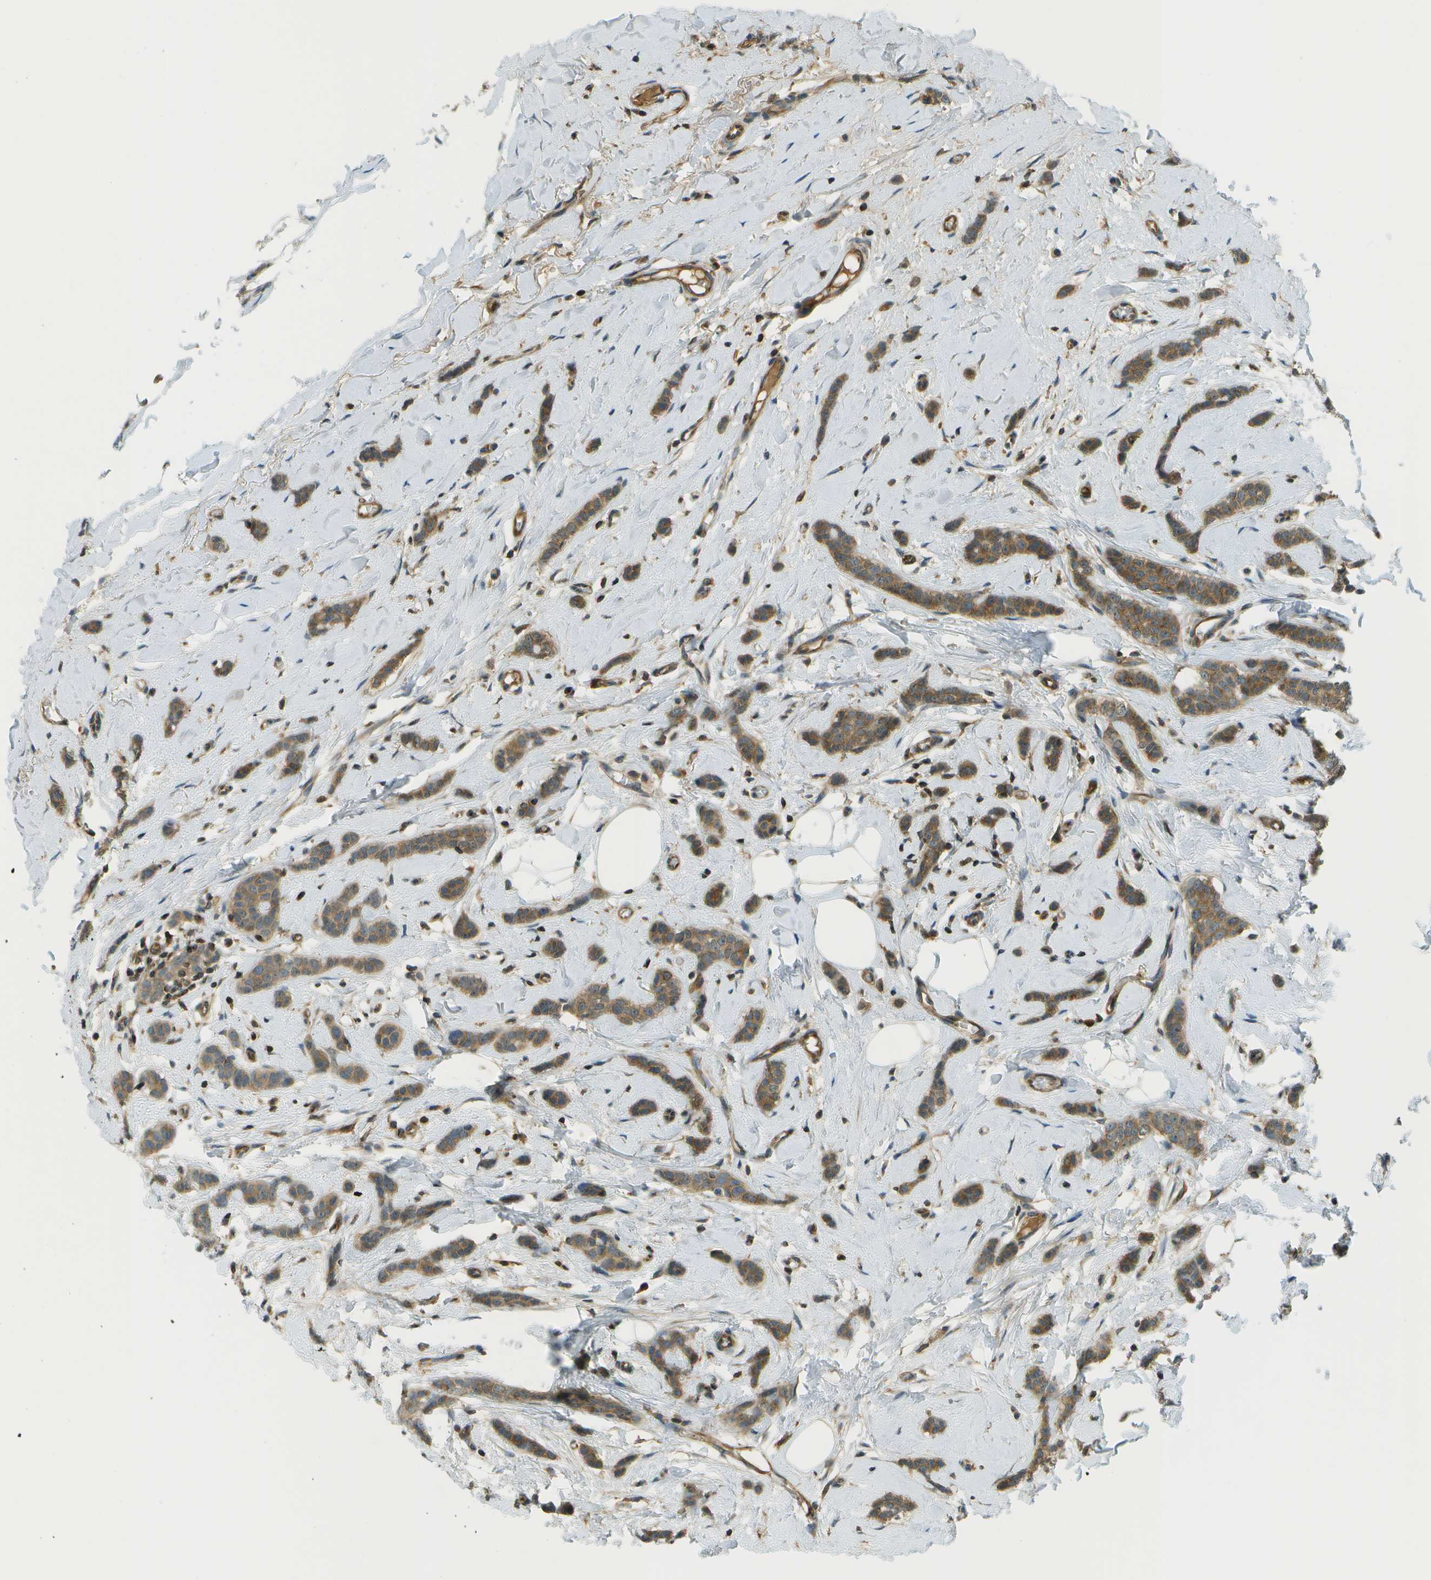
{"staining": {"intensity": "moderate", "quantity": ">75%", "location": "cytoplasmic/membranous"}, "tissue": "breast cancer", "cell_type": "Tumor cells", "image_type": "cancer", "snomed": [{"axis": "morphology", "description": "Lobular carcinoma"}, {"axis": "topography", "description": "Skin"}, {"axis": "topography", "description": "Breast"}], "caption": "Immunohistochemistry (IHC) of breast cancer reveals medium levels of moderate cytoplasmic/membranous expression in about >75% of tumor cells.", "gene": "TMTC1", "patient": {"sex": "female", "age": 46}}